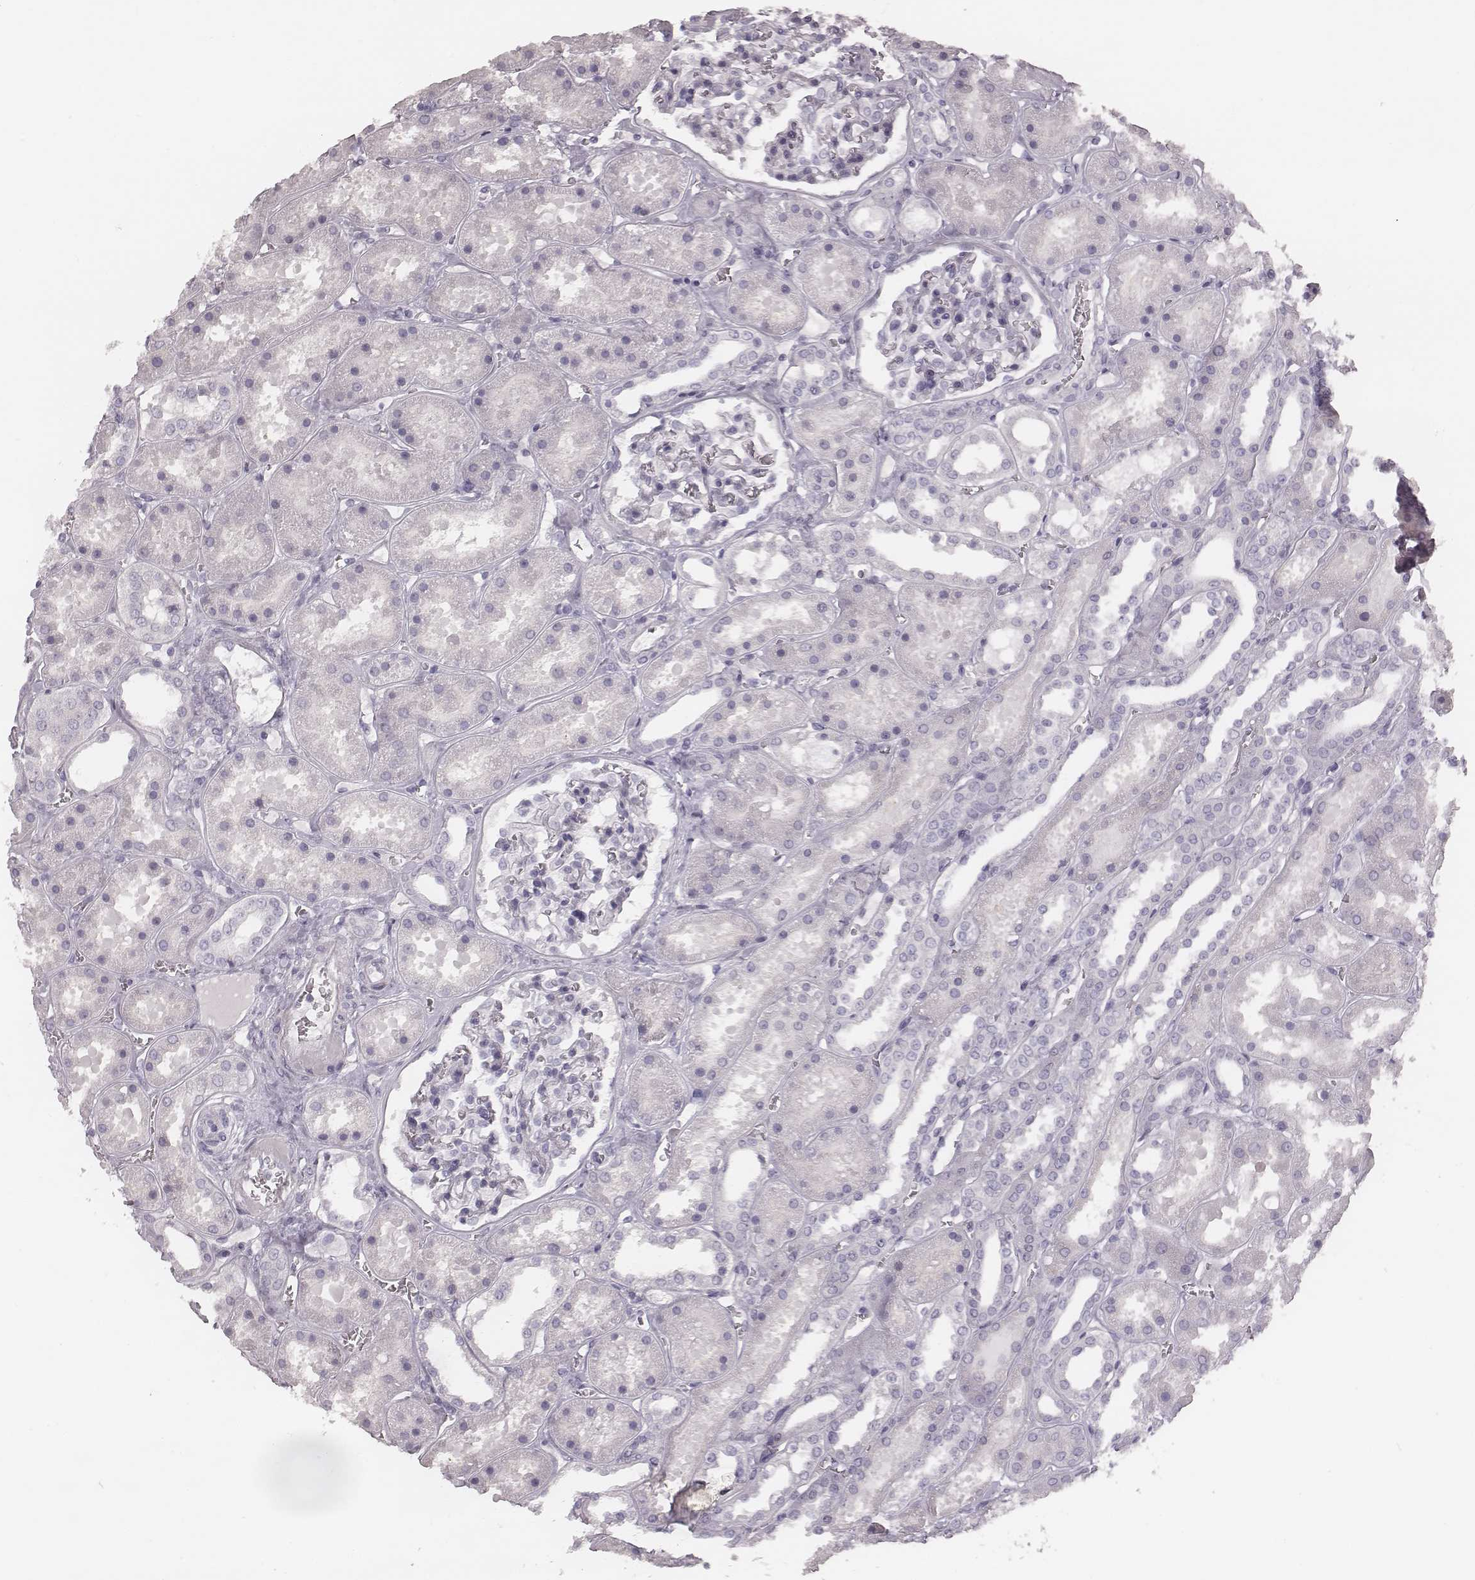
{"staining": {"intensity": "negative", "quantity": "none", "location": "none"}, "tissue": "kidney", "cell_type": "Cells in glomeruli", "image_type": "normal", "snomed": [{"axis": "morphology", "description": "Normal tissue, NOS"}, {"axis": "topography", "description": "Kidney"}], "caption": "An immunohistochemistry (IHC) micrograph of benign kidney is shown. There is no staining in cells in glomeruli of kidney. The staining is performed using DAB (3,3'-diaminobenzidine) brown chromogen with nuclei counter-stained in using hematoxylin.", "gene": "S100Z", "patient": {"sex": "female", "age": 41}}